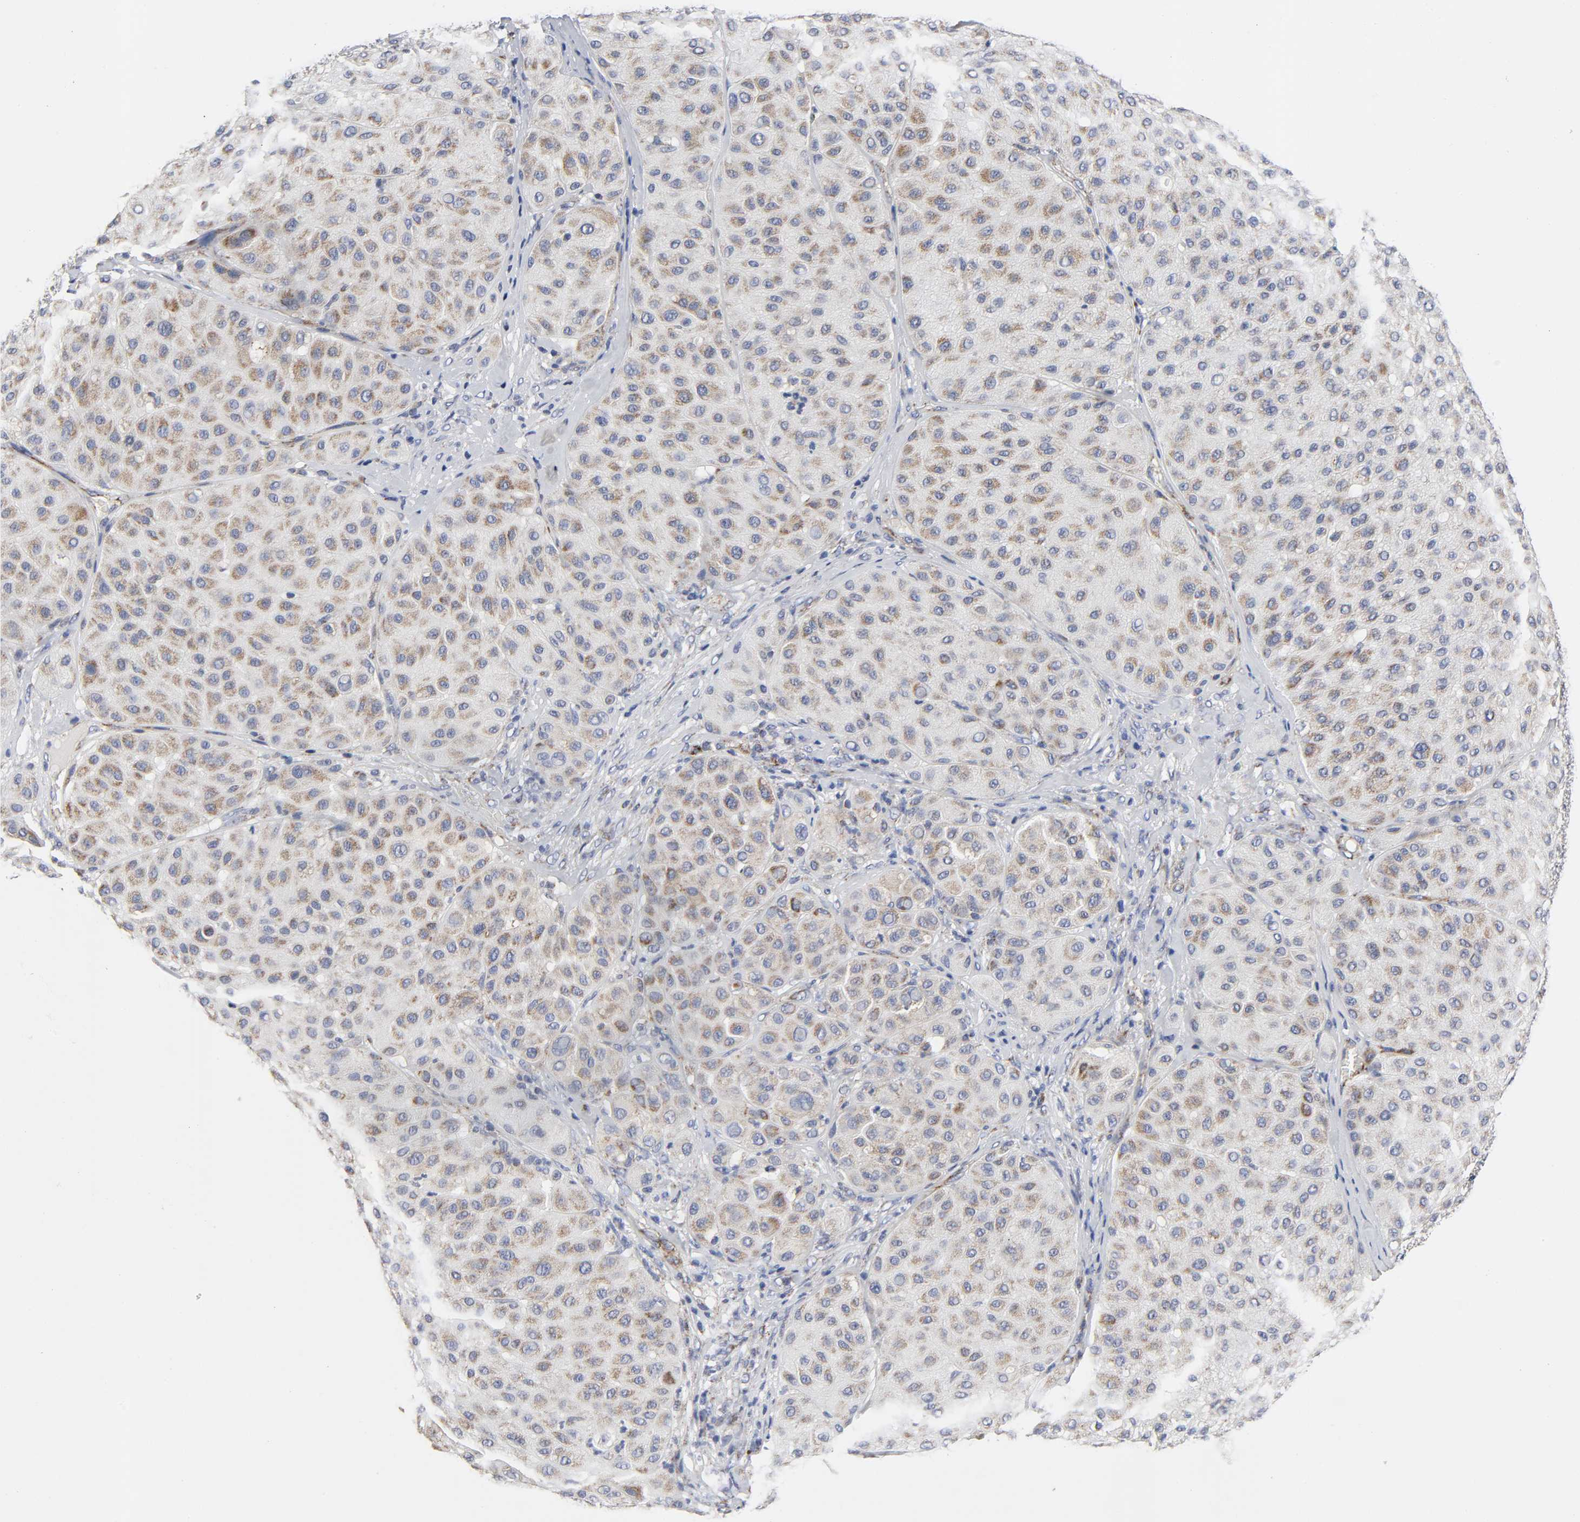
{"staining": {"intensity": "weak", "quantity": "25%-75%", "location": "cytoplasmic/membranous"}, "tissue": "melanoma", "cell_type": "Tumor cells", "image_type": "cancer", "snomed": [{"axis": "morphology", "description": "Normal tissue, NOS"}, {"axis": "morphology", "description": "Malignant melanoma, Metastatic site"}, {"axis": "topography", "description": "Skin"}], "caption": "Tumor cells reveal low levels of weak cytoplasmic/membranous positivity in approximately 25%-75% of cells in melanoma.", "gene": "AOPEP", "patient": {"sex": "male", "age": 41}}